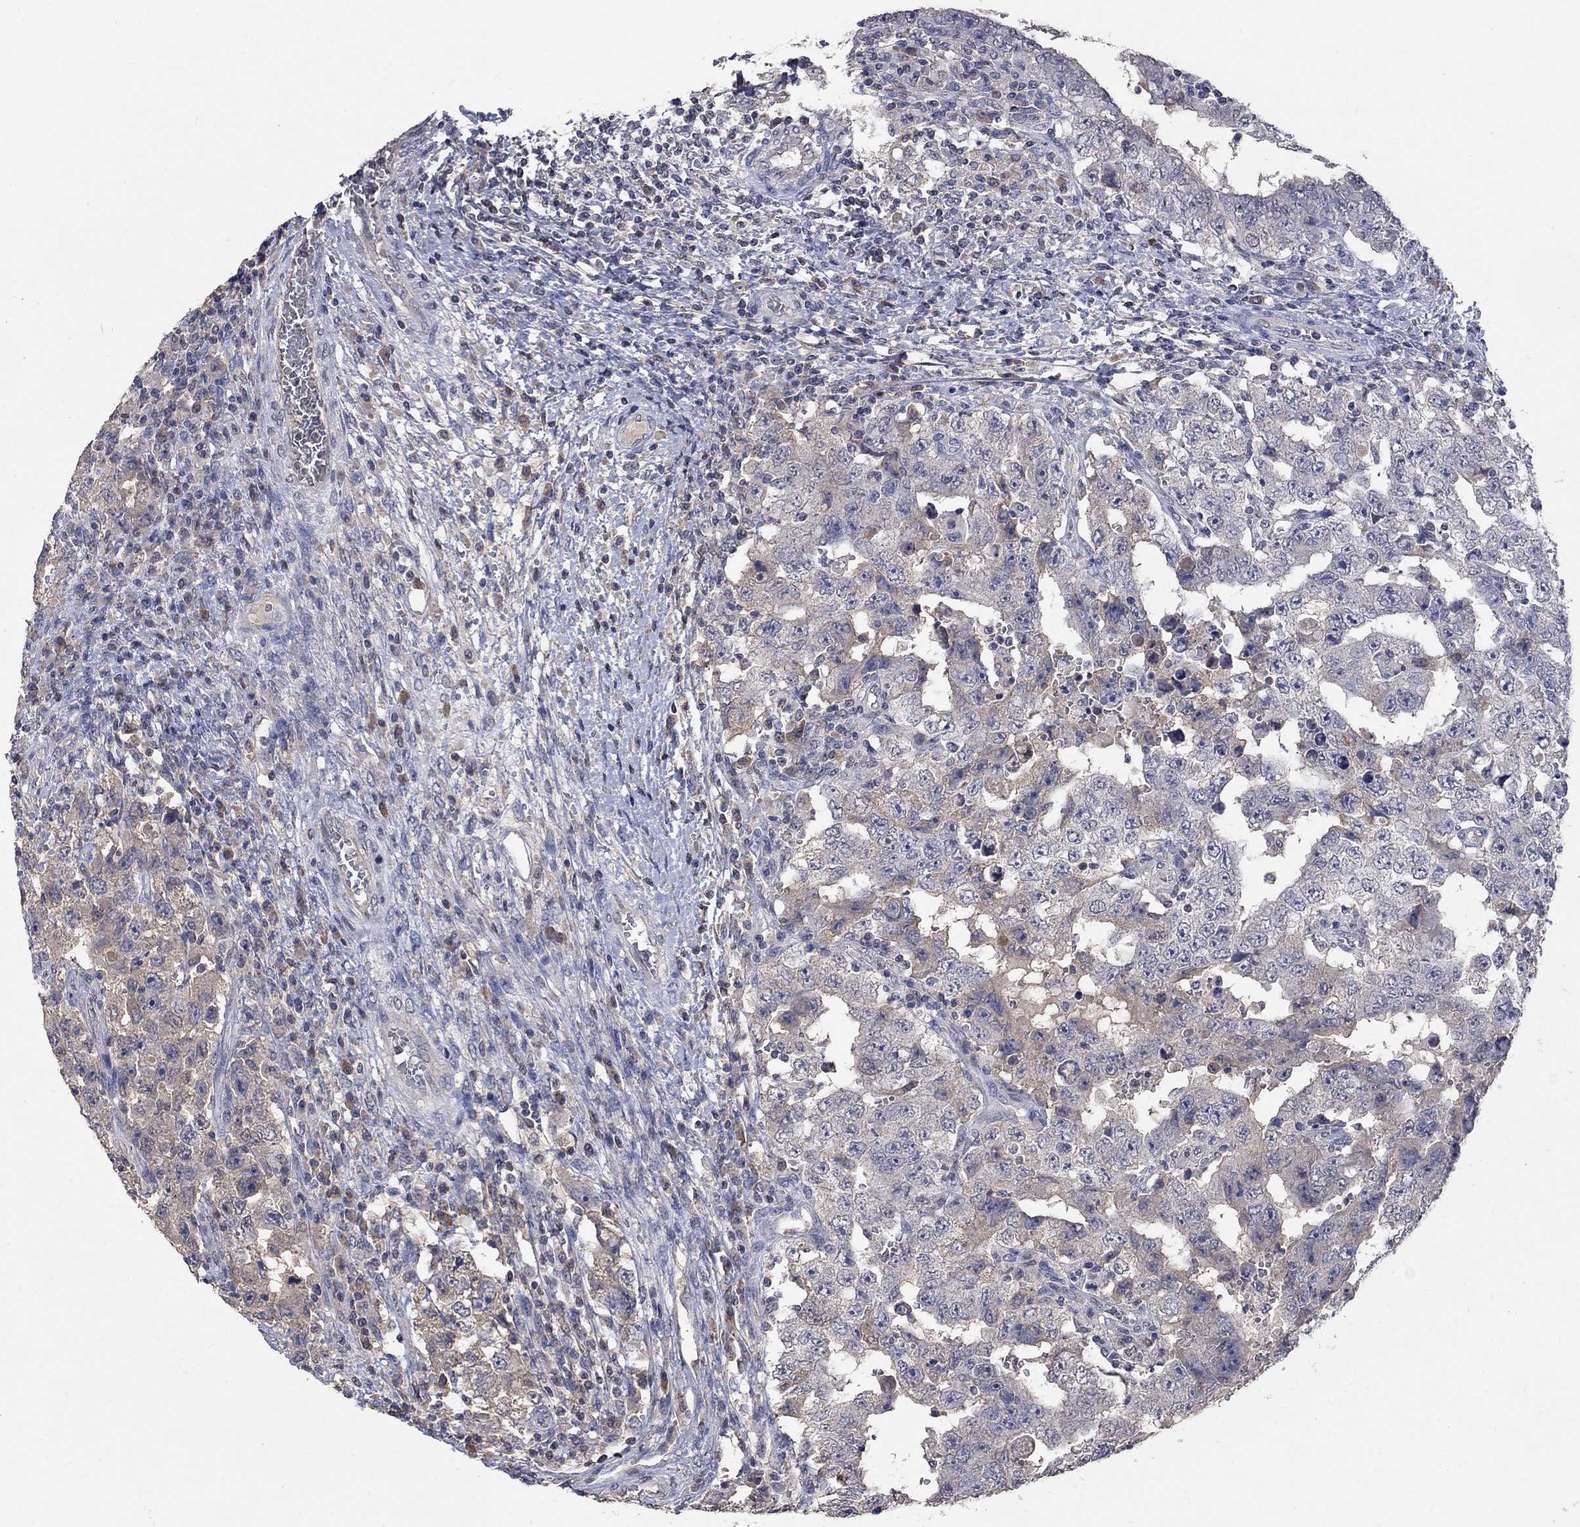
{"staining": {"intensity": "negative", "quantity": "none", "location": "none"}, "tissue": "testis cancer", "cell_type": "Tumor cells", "image_type": "cancer", "snomed": [{"axis": "morphology", "description": "Carcinoma, Embryonal, NOS"}, {"axis": "topography", "description": "Testis"}], "caption": "Immunohistochemistry photomicrograph of human embryonal carcinoma (testis) stained for a protein (brown), which reveals no positivity in tumor cells.", "gene": "ZBTB18", "patient": {"sex": "male", "age": 26}}